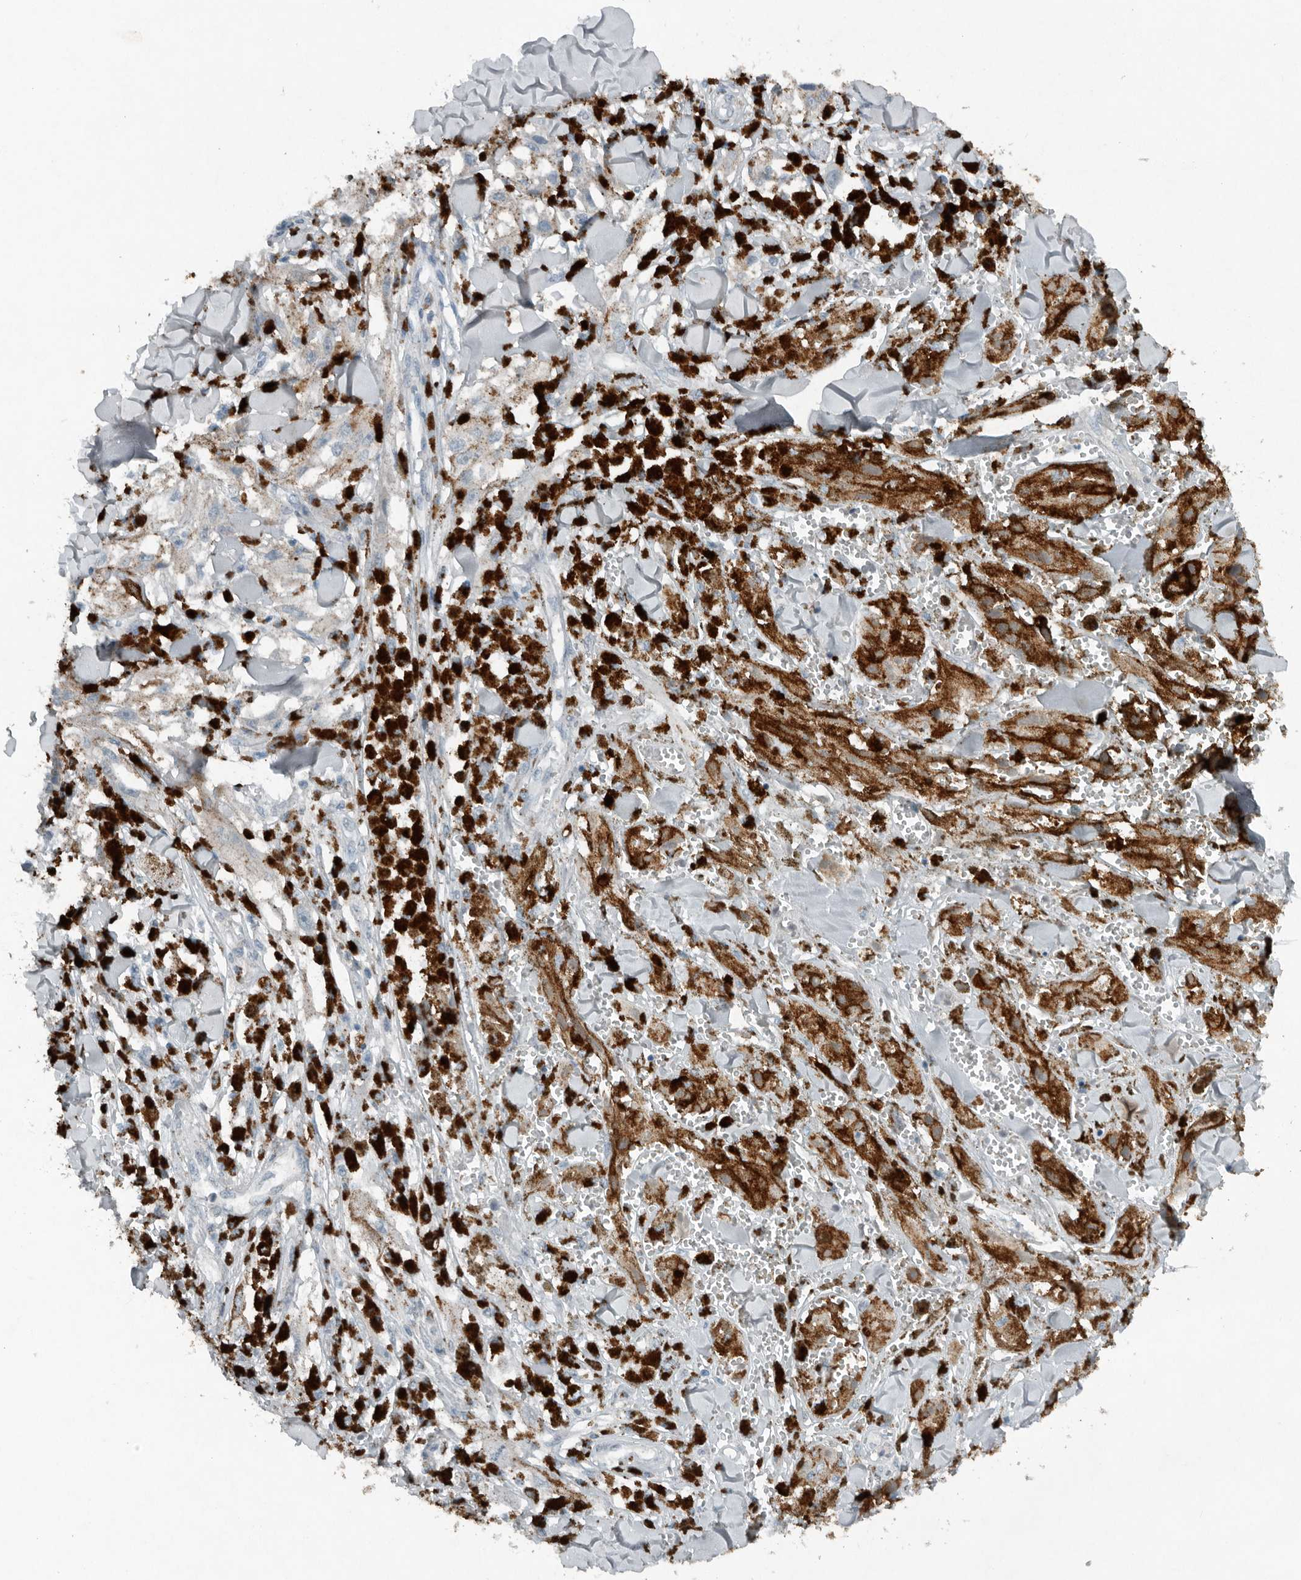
{"staining": {"intensity": "negative", "quantity": "none", "location": "none"}, "tissue": "melanoma", "cell_type": "Tumor cells", "image_type": "cancer", "snomed": [{"axis": "morphology", "description": "Malignant melanoma, NOS"}, {"axis": "topography", "description": "Skin"}], "caption": "Immunohistochemistry of malignant melanoma displays no staining in tumor cells.", "gene": "IL20", "patient": {"sex": "male", "age": 88}}